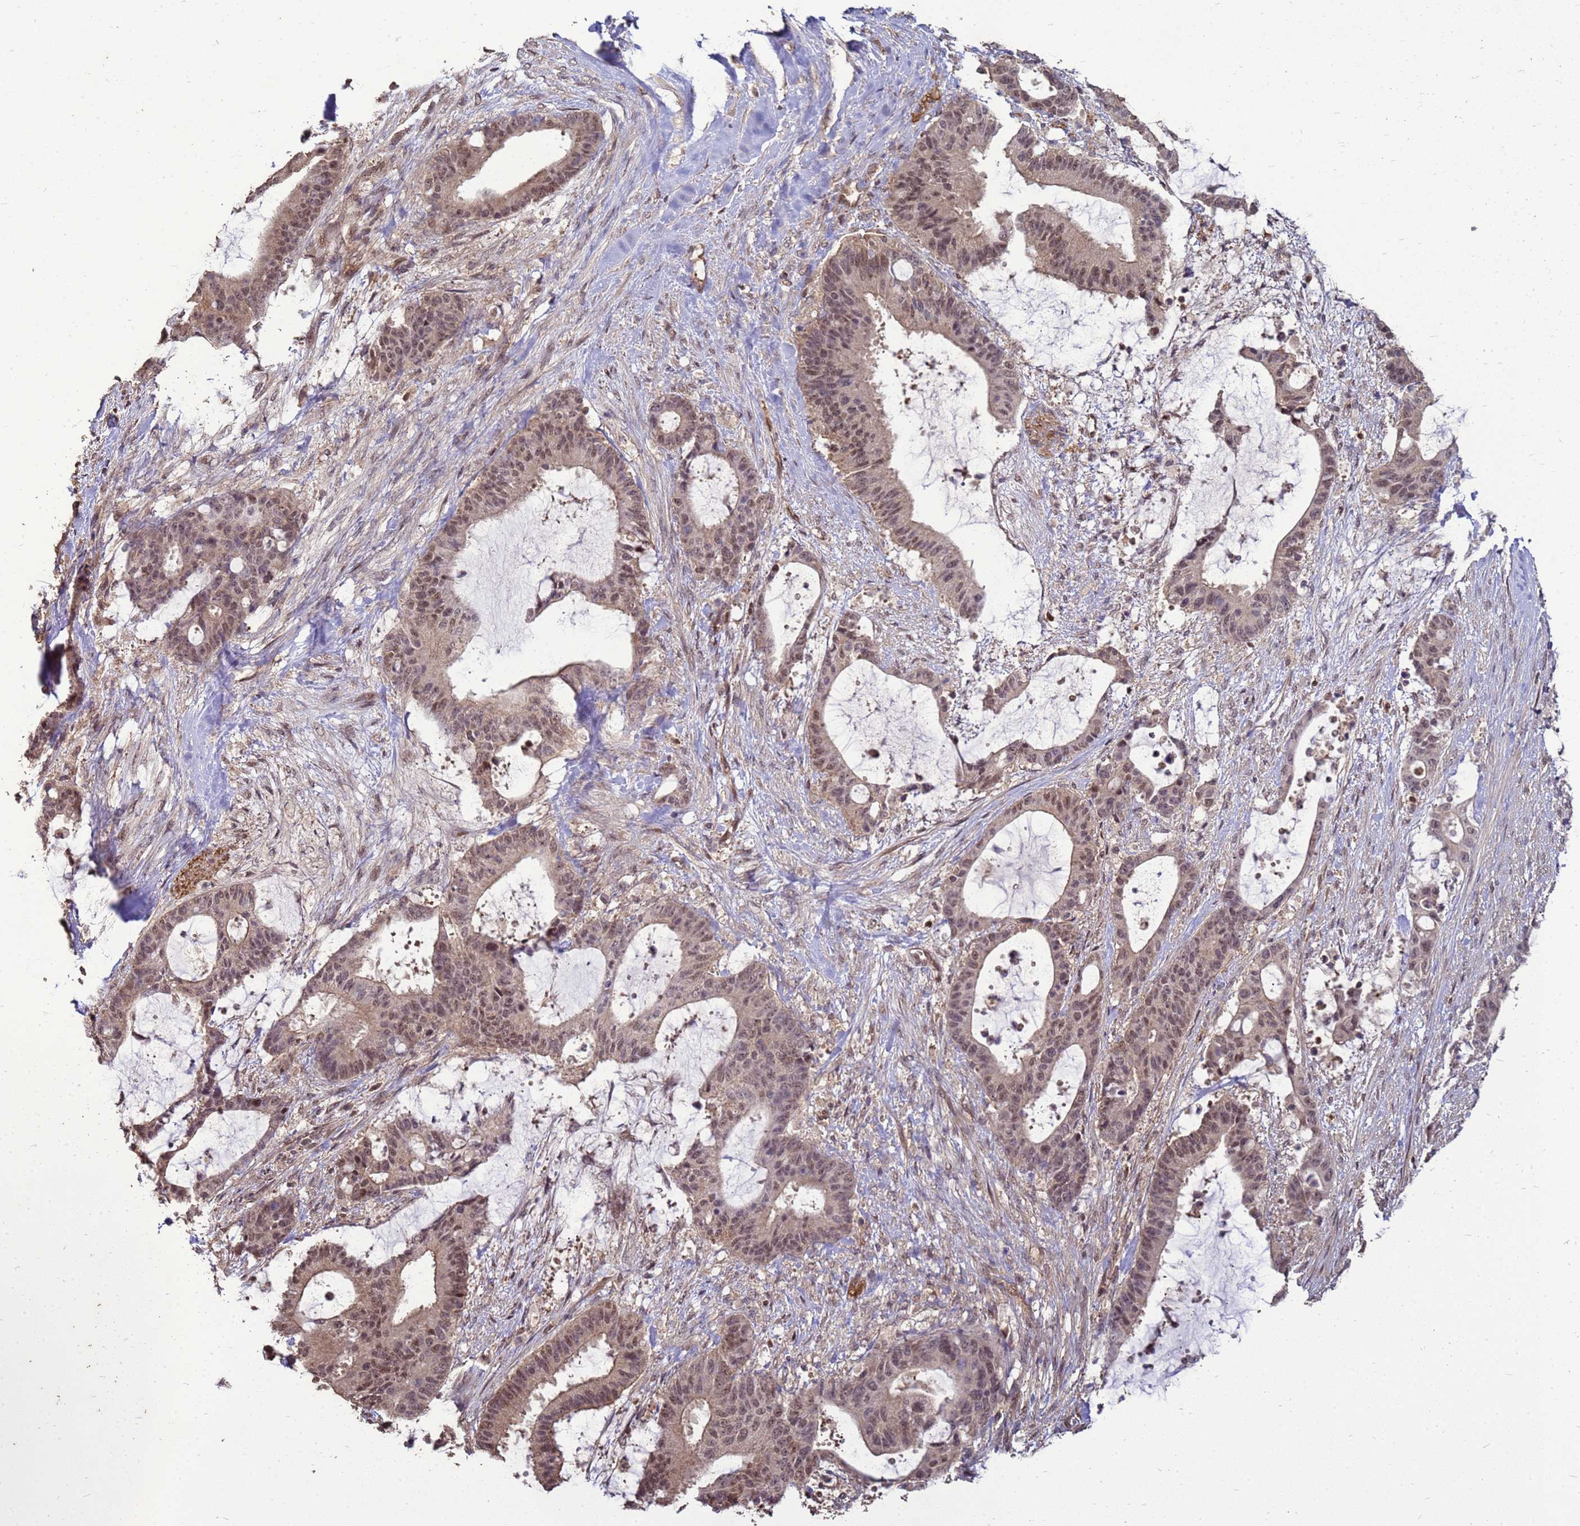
{"staining": {"intensity": "moderate", "quantity": ">75%", "location": "nuclear"}, "tissue": "liver cancer", "cell_type": "Tumor cells", "image_type": "cancer", "snomed": [{"axis": "morphology", "description": "Normal tissue, NOS"}, {"axis": "morphology", "description": "Cholangiocarcinoma"}, {"axis": "topography", "description": "Liver"}, {"axis": "topography", "description": "Peripheral nerve tissue"}], "caption": "Protein staining exhibits moderate nuclear staining in about >75% of tumor cells in liver cancer. The protein of interest is stained brown, and the nuclei are stained in blue (DAB IHC with brightfield microscopy, high magnification).", "gene": "CRBN", "patient": {"sex": "female", "age": 73}}